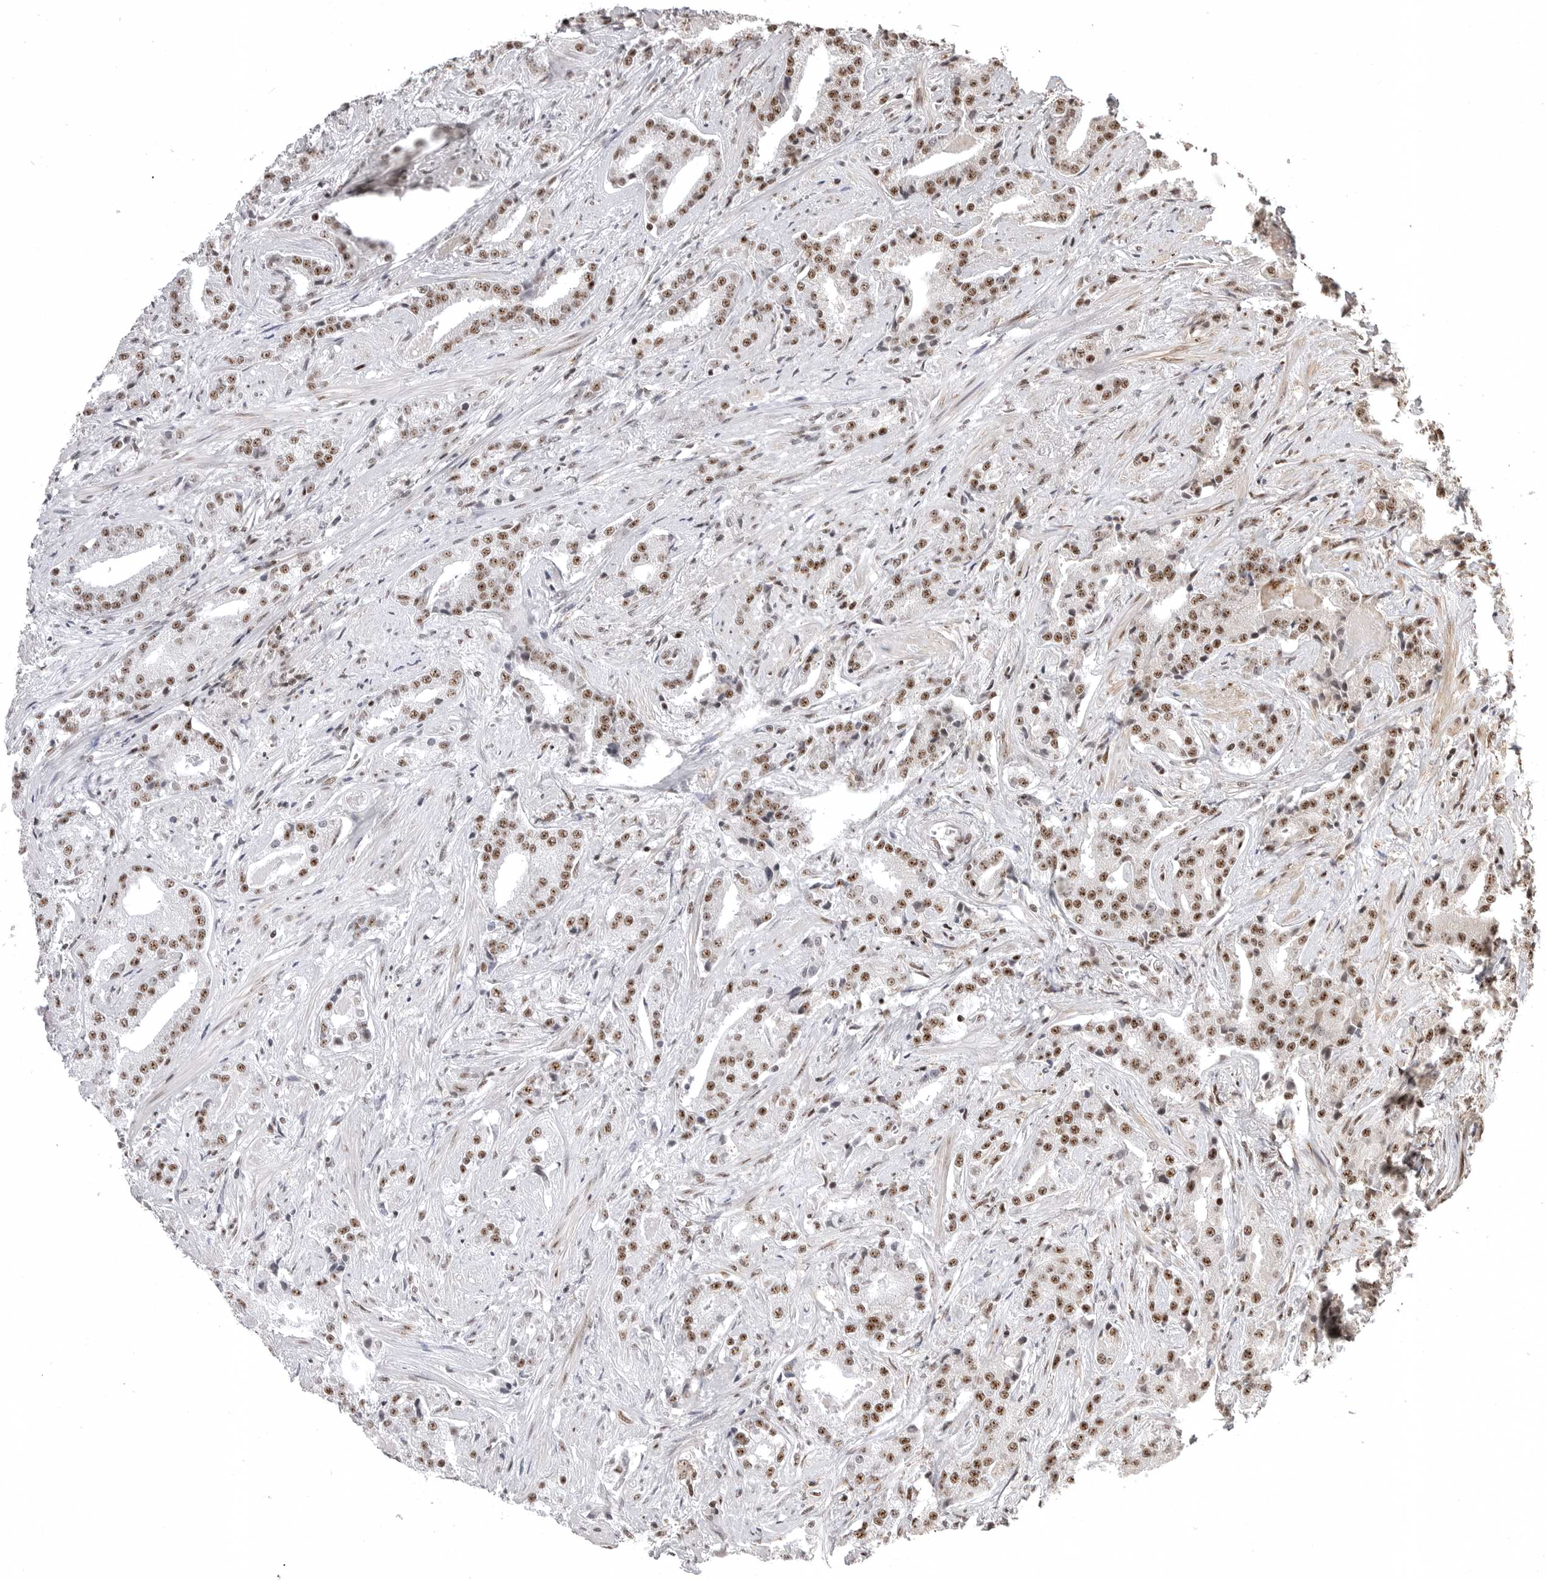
{"staining": {"intensity": "moderate", "quantity": ">75%", "location": "nuclear"}, "tissue": "prostate cancer", "cell_type": "Tumor cells", "image_type": "cancer", "snomed": [{"axis": "morphology", "description": "Adenocarcinoma, Low grade"}, {"axis": "topography", "description": "Prostate"}], "caption": "IHC (DAB) staining of human prostate cancer demonstrates moderate nuclear protein staining in about >75% of tumor cells. Using DAB (brown) and hematoxylin (blue) stains, captured at high magnification using brightfield microscopy.", "gene": "WRAP53", "patient": {"sex": "male", "age": 67}}